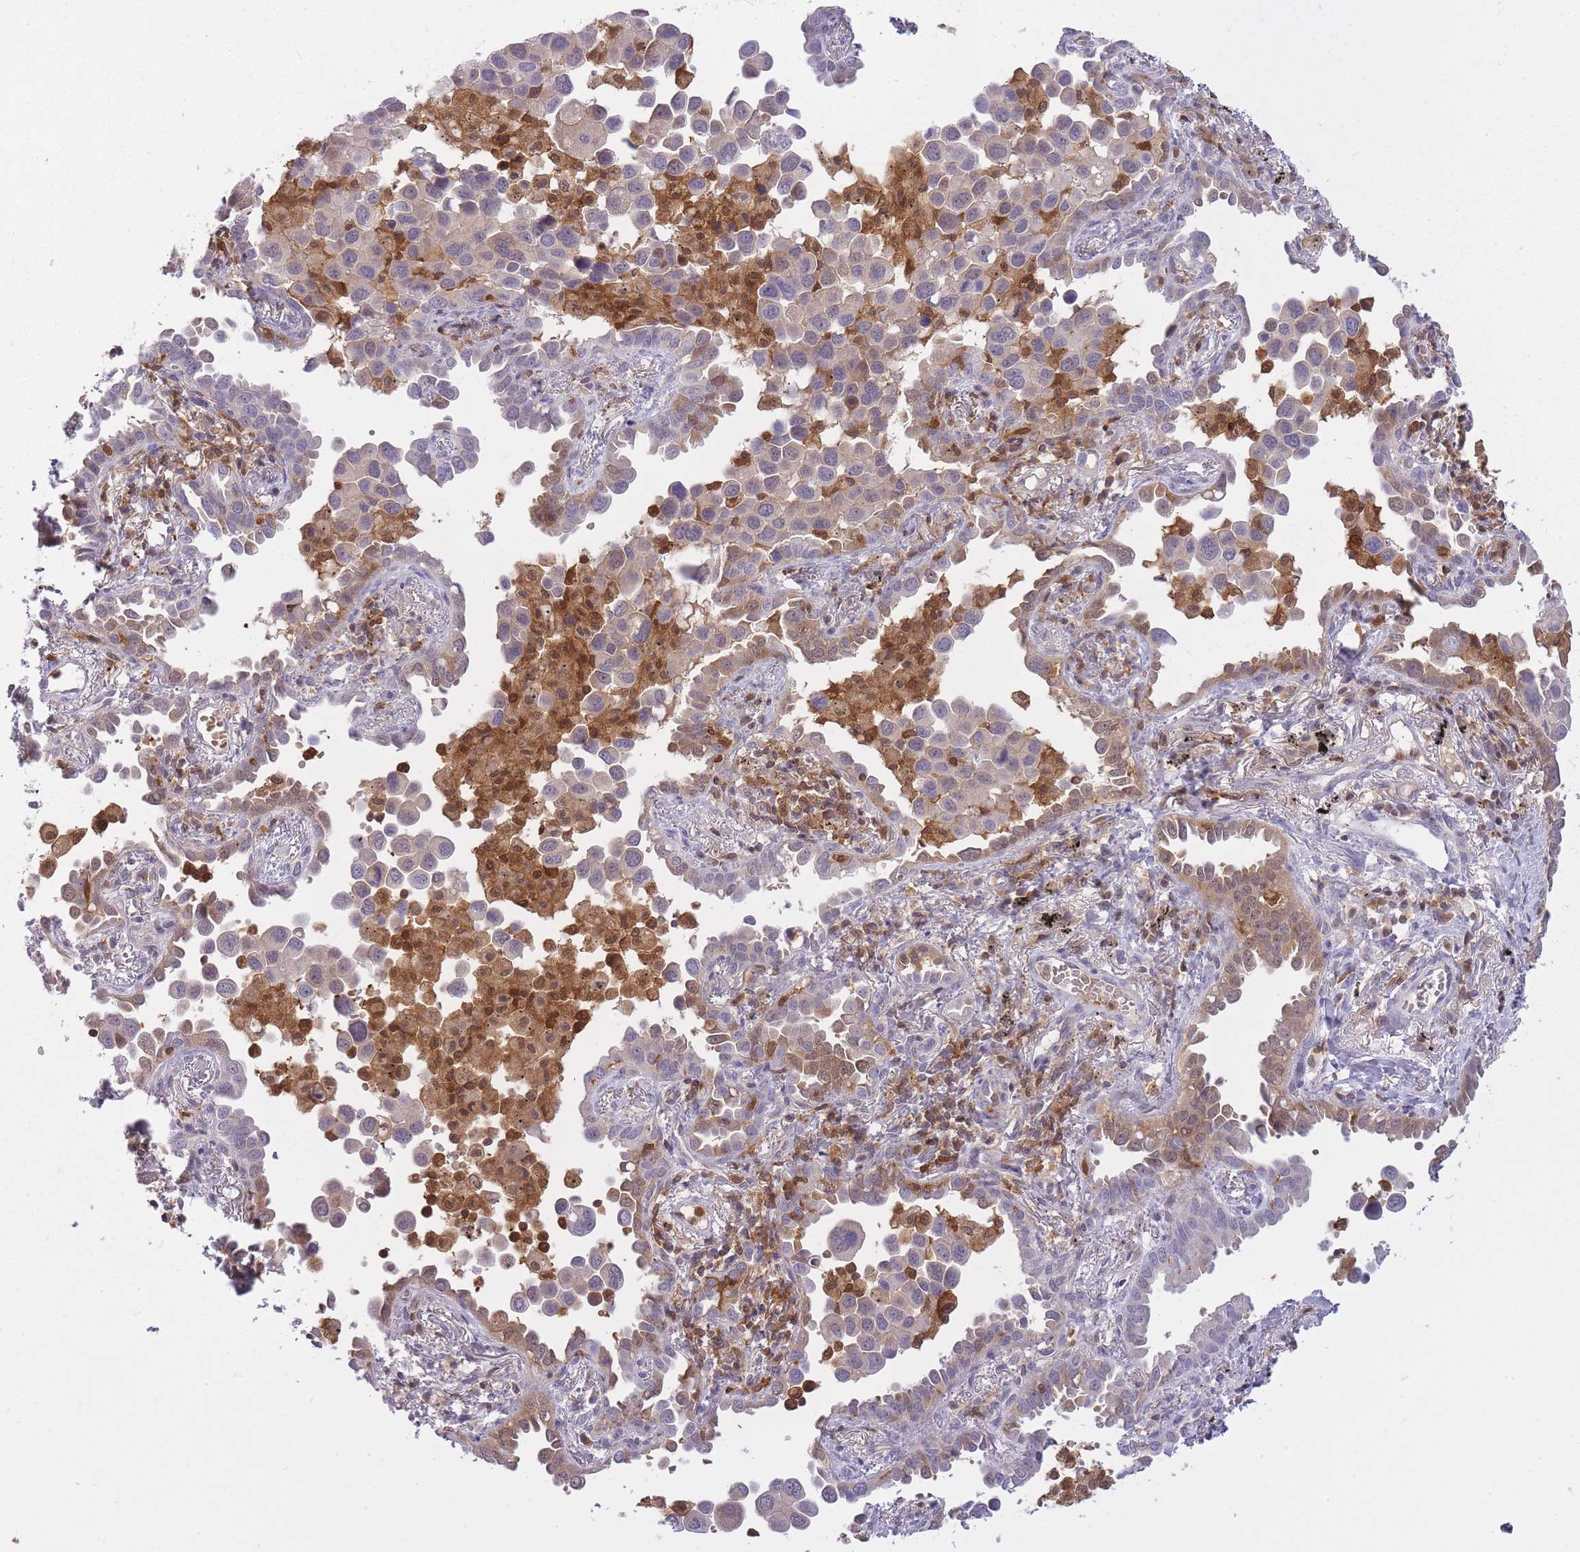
{"staining": {"intensity": "moderate", "quantity": "25%-75%", "location": "cytoplasmic/membranous,nuclear"}, "tissue": "lung cancer", "cell_type": "Tumor cells", "image_type": "cancer", "snomed": [{"axis": "morphology", "description": "Adenocarcinoma, NOS"}, {"axis": "topography", "description": "Lung"}], "caption": "IHC (DAB (3,3'-diaminobenzidine)) staining of human lung adenocarcinoma reveals moderate cytoplasmic/membranous and nuclear protein staining in about 25%-75% of tumor cells.", "gene": "CXorf38", "patient": {"sex": "male", "age": 67}}